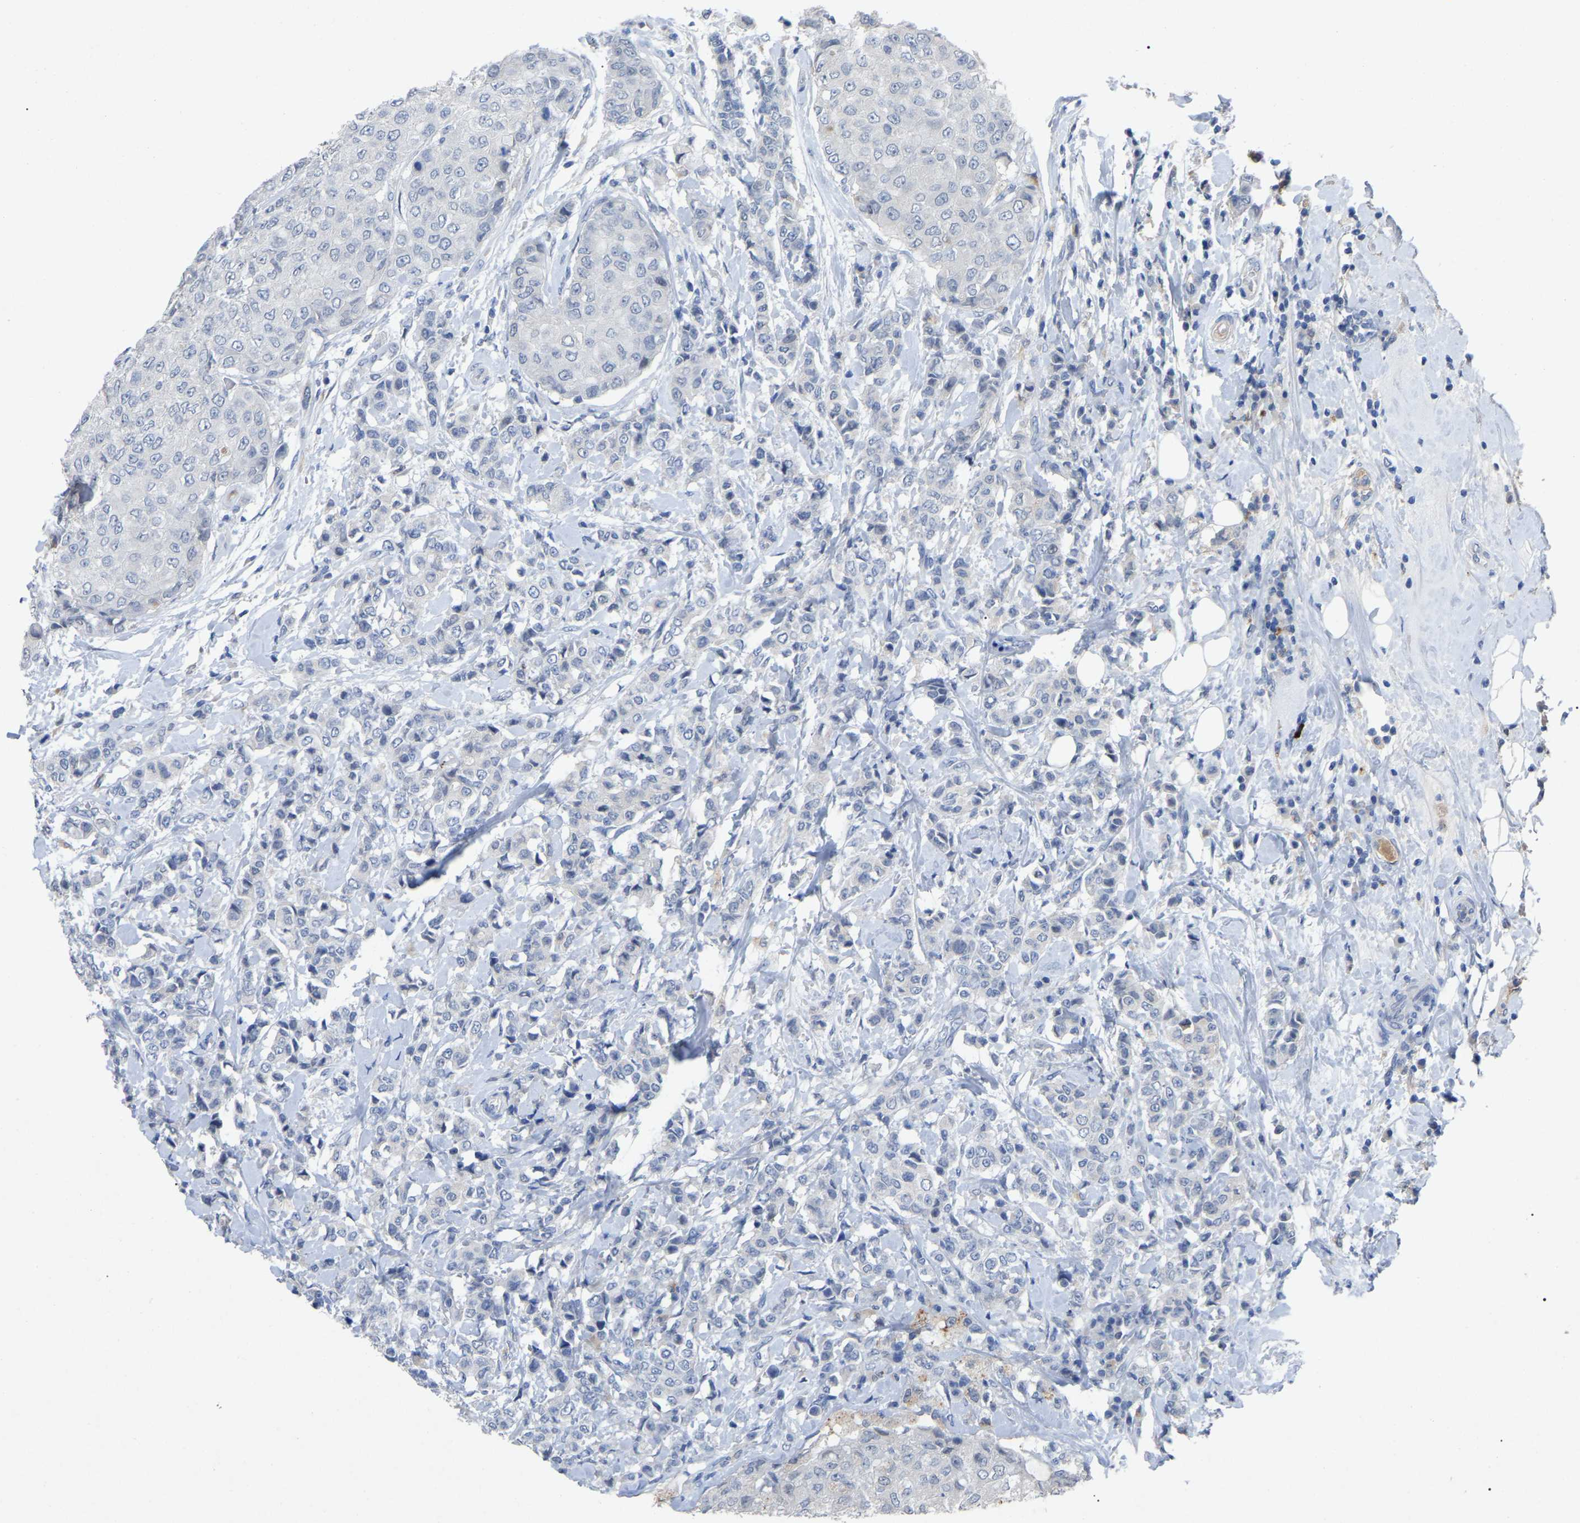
{"staining": {"intensity": "negative", "quantity": "none", "location": "none"}, "tissue": "breast cancer", "cell_type": "Tumor cells", "image_type": "cancer", "snomed": [{"axis": "morphology", "description": "Duct carcinoma"}, {"axis": "topography", "description": "Breast"}], "caption": "Tumor cells are negative for brown protein staining in breast cancer.", "gene": "SMPD2", "patient": {"sex": "female", "age": 27}}